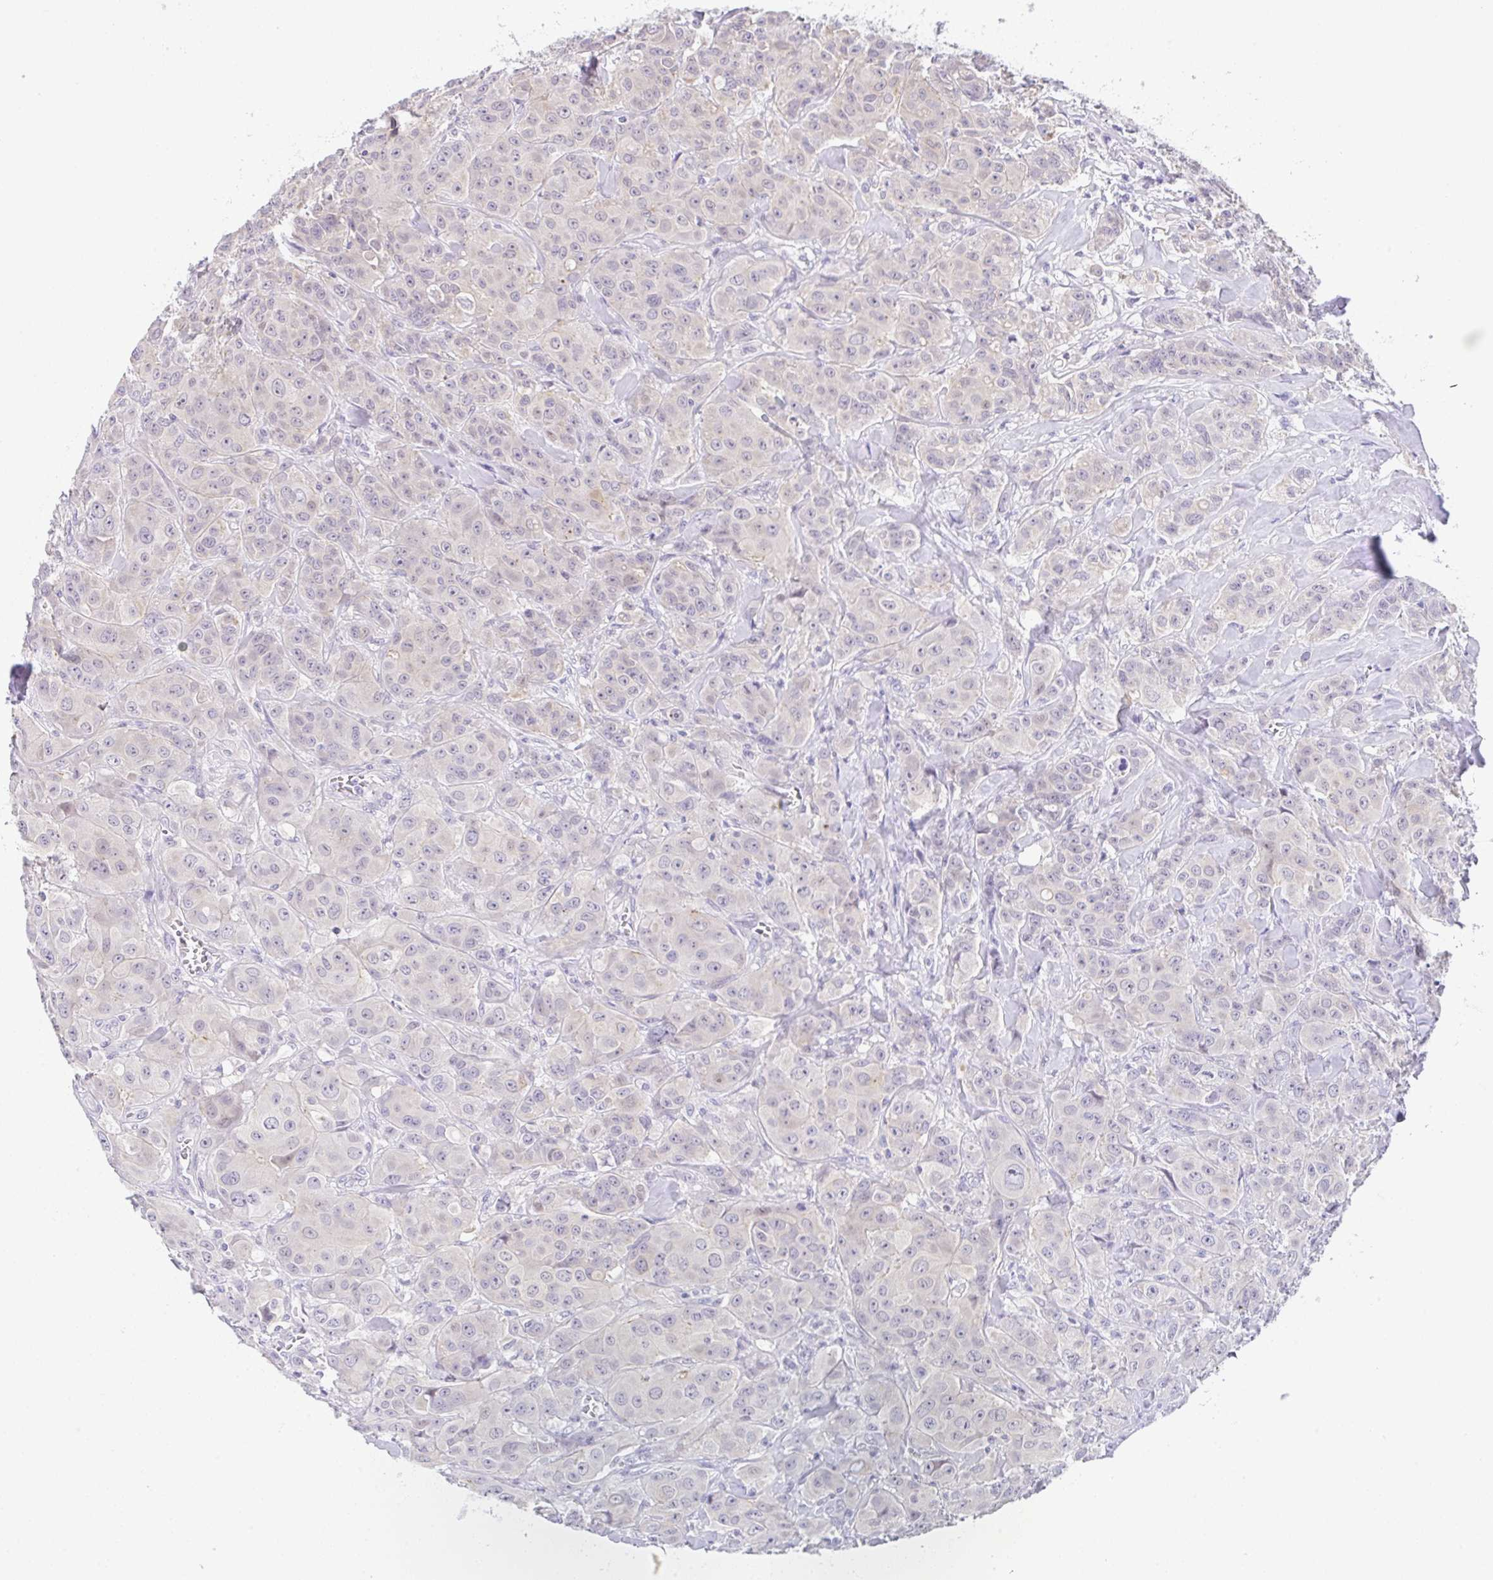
{"staining": {"intensity": "negative", "quantity": "none", "location": "none"}, "tissue": "breast cancer", "cell_type": "Tumor cells", "image_type": "cancer", "snomed": [{"axis": "morphology", "description": "Normal tissue, NOS"}, {"axis": "morphology", "description": "Duct carcinoma"}, {"axis": "topography", "description": "Breast"}], "caption": "An image of human infiltrating ductal carcinoma (breast) is negative for staining in tumor cells. (DAB IHC visualized using brightfield microscopy, high magnification).", "gene": "CGNL1", "patient": {"sex": "female", "age": 43}}